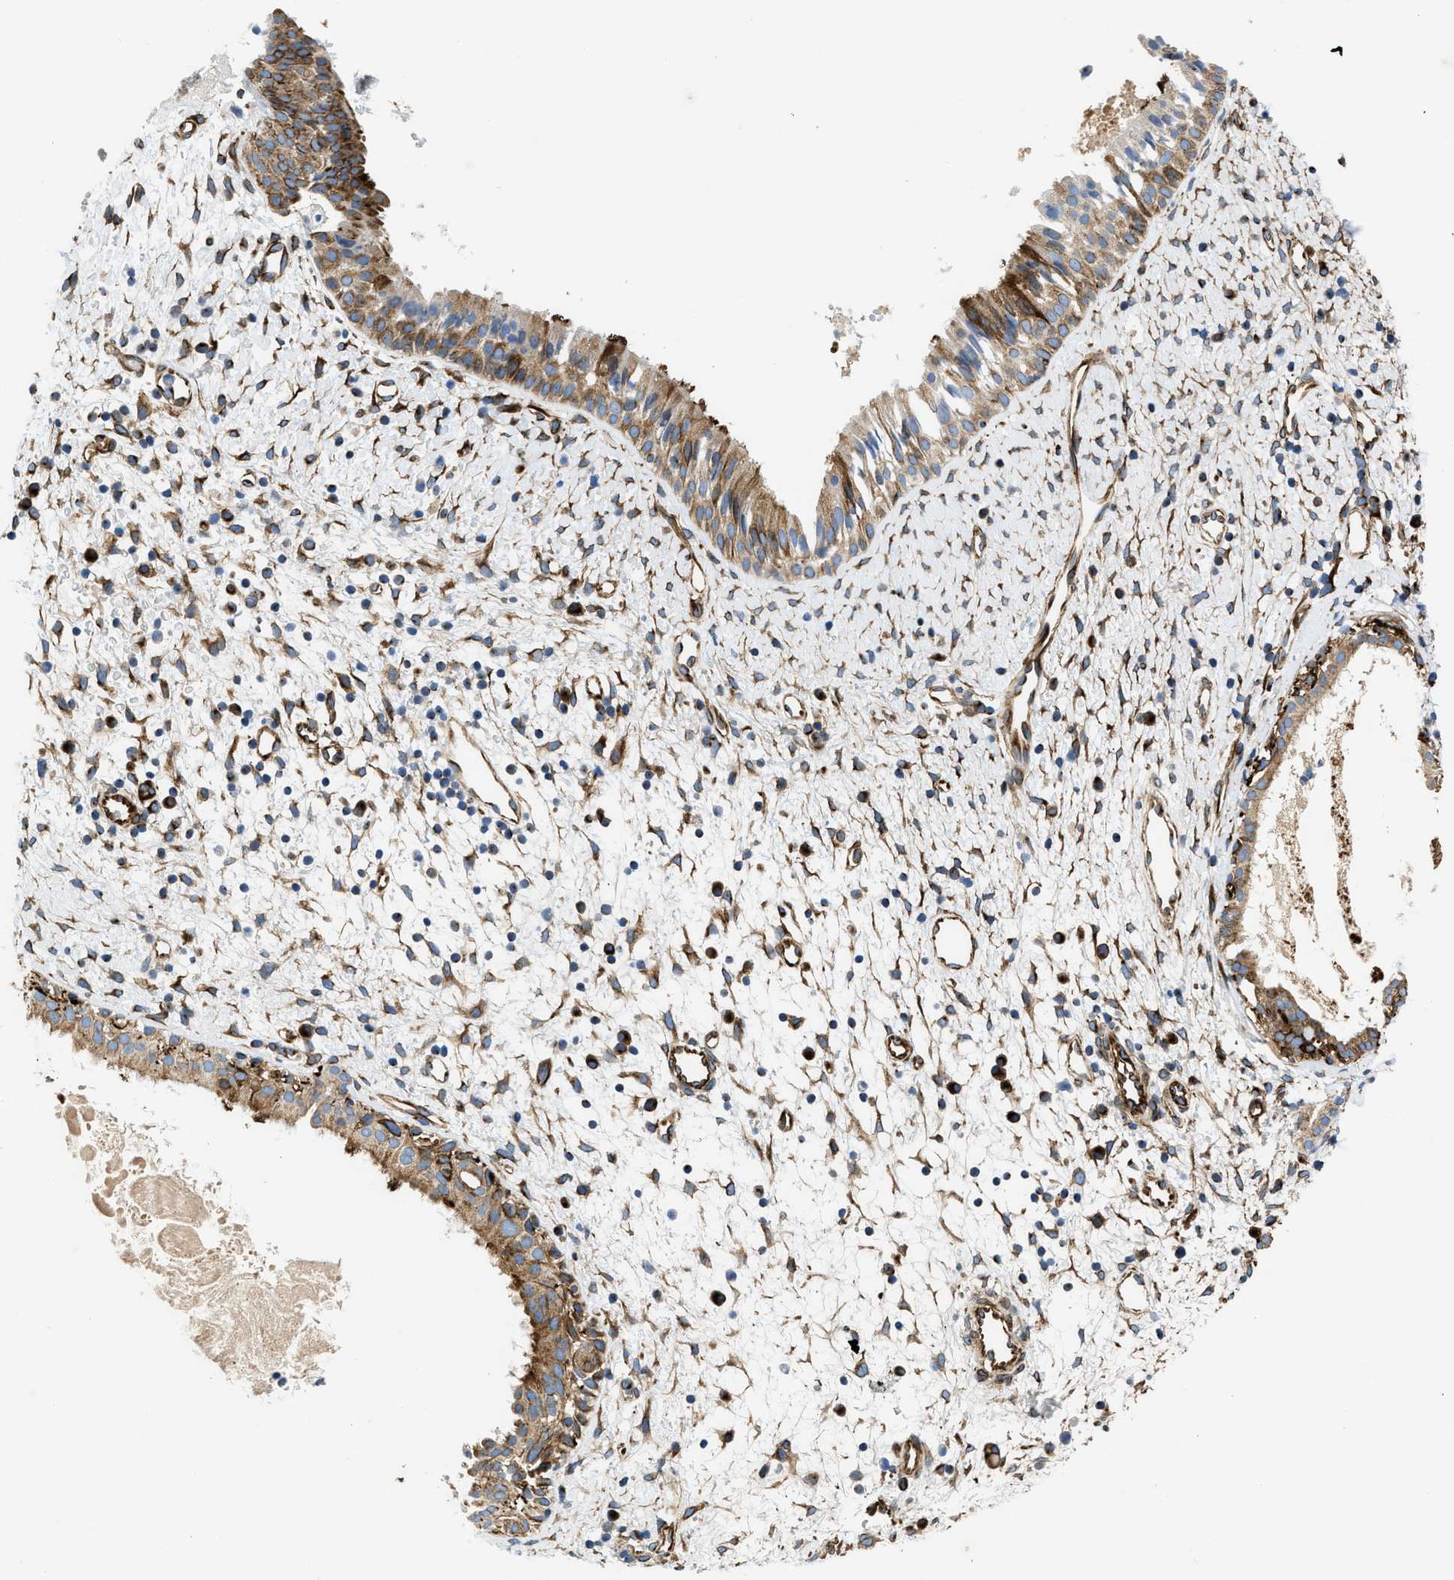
{"staining": {"intensity": "strong", "quantity": ">75%", "location": "cytoplasmic/membranous"}, "tissue": "nasopharynx", "cell_type": "Respiratory epithelial cells", "image_type": "normal", "snomed": [{"axis": "morphology", "description": "Normal tissue, NOS"}, {"axis": "topography", "description": "Nasopharynx"}], "caption": "Immunohistochemistry (IHC) of normal nasopharynx displays high levels of strong cytoplasmic/membranous expression in about >75% of respiratory epithelial cells.", "gene": "TMEM248", "patient": {"sex": "male", "age": 22}}